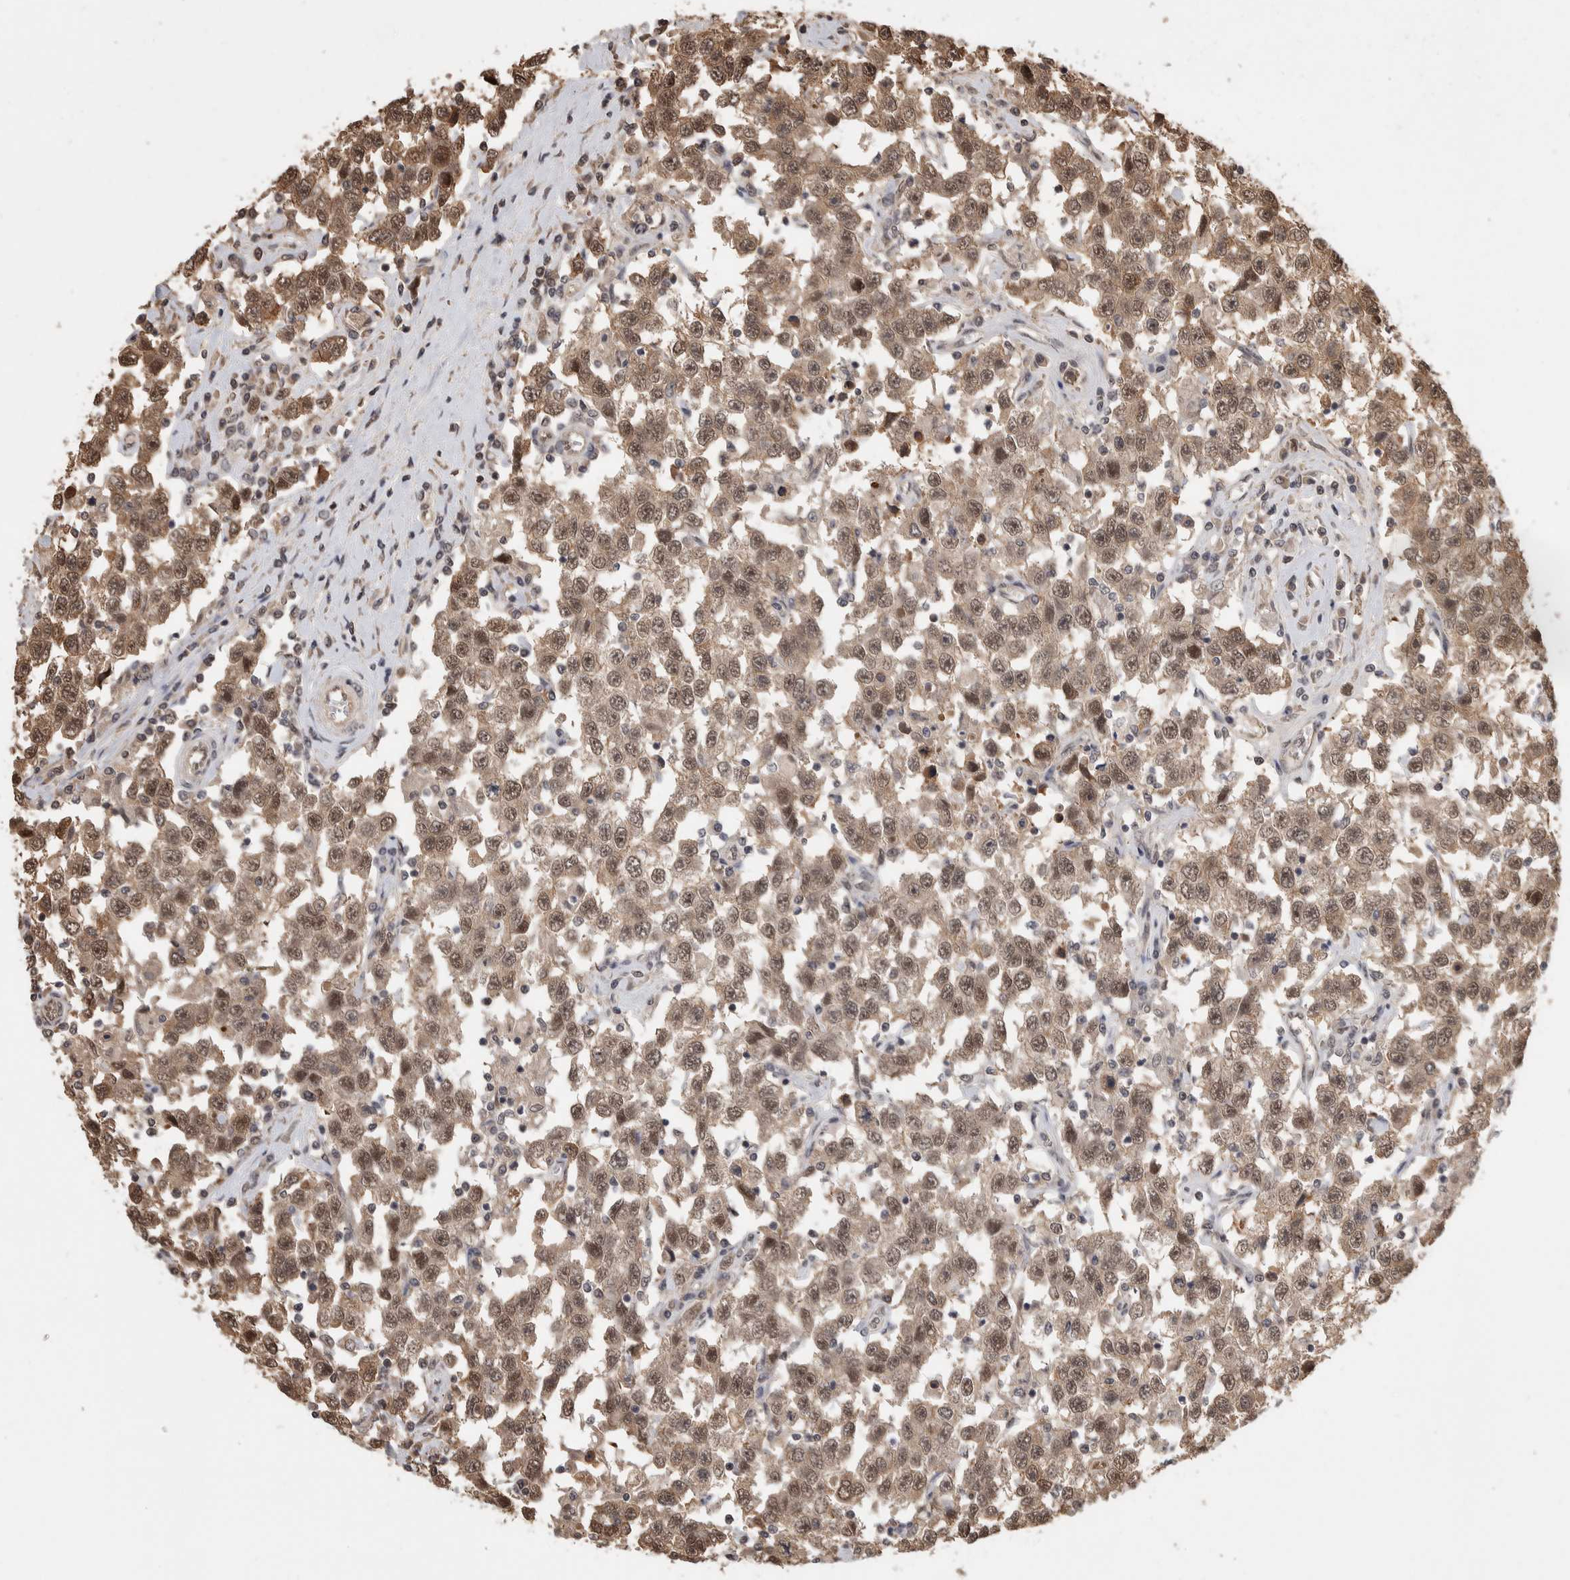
{"staining": {"intensity": "moderate", "quantity": ">75%", "location": "cytoplasmic/membranous,nuclear"}, "tissue": "testis cancer", "cell_type": "Tumor cells", "image_type": "cancer", "snomed": [{"axis": "morphology", "description": "Seminoma, NOS"}, {"axis": "topography", "description": "Testis"}], "caption": "Tumor cells display medium levels of moderate cytoplasmic/membranous and nuclear staining in approximately >75% of cells in testis seminoma.", "gene": "ZNF592", "patient": {"sex": "male", "age": 41}}